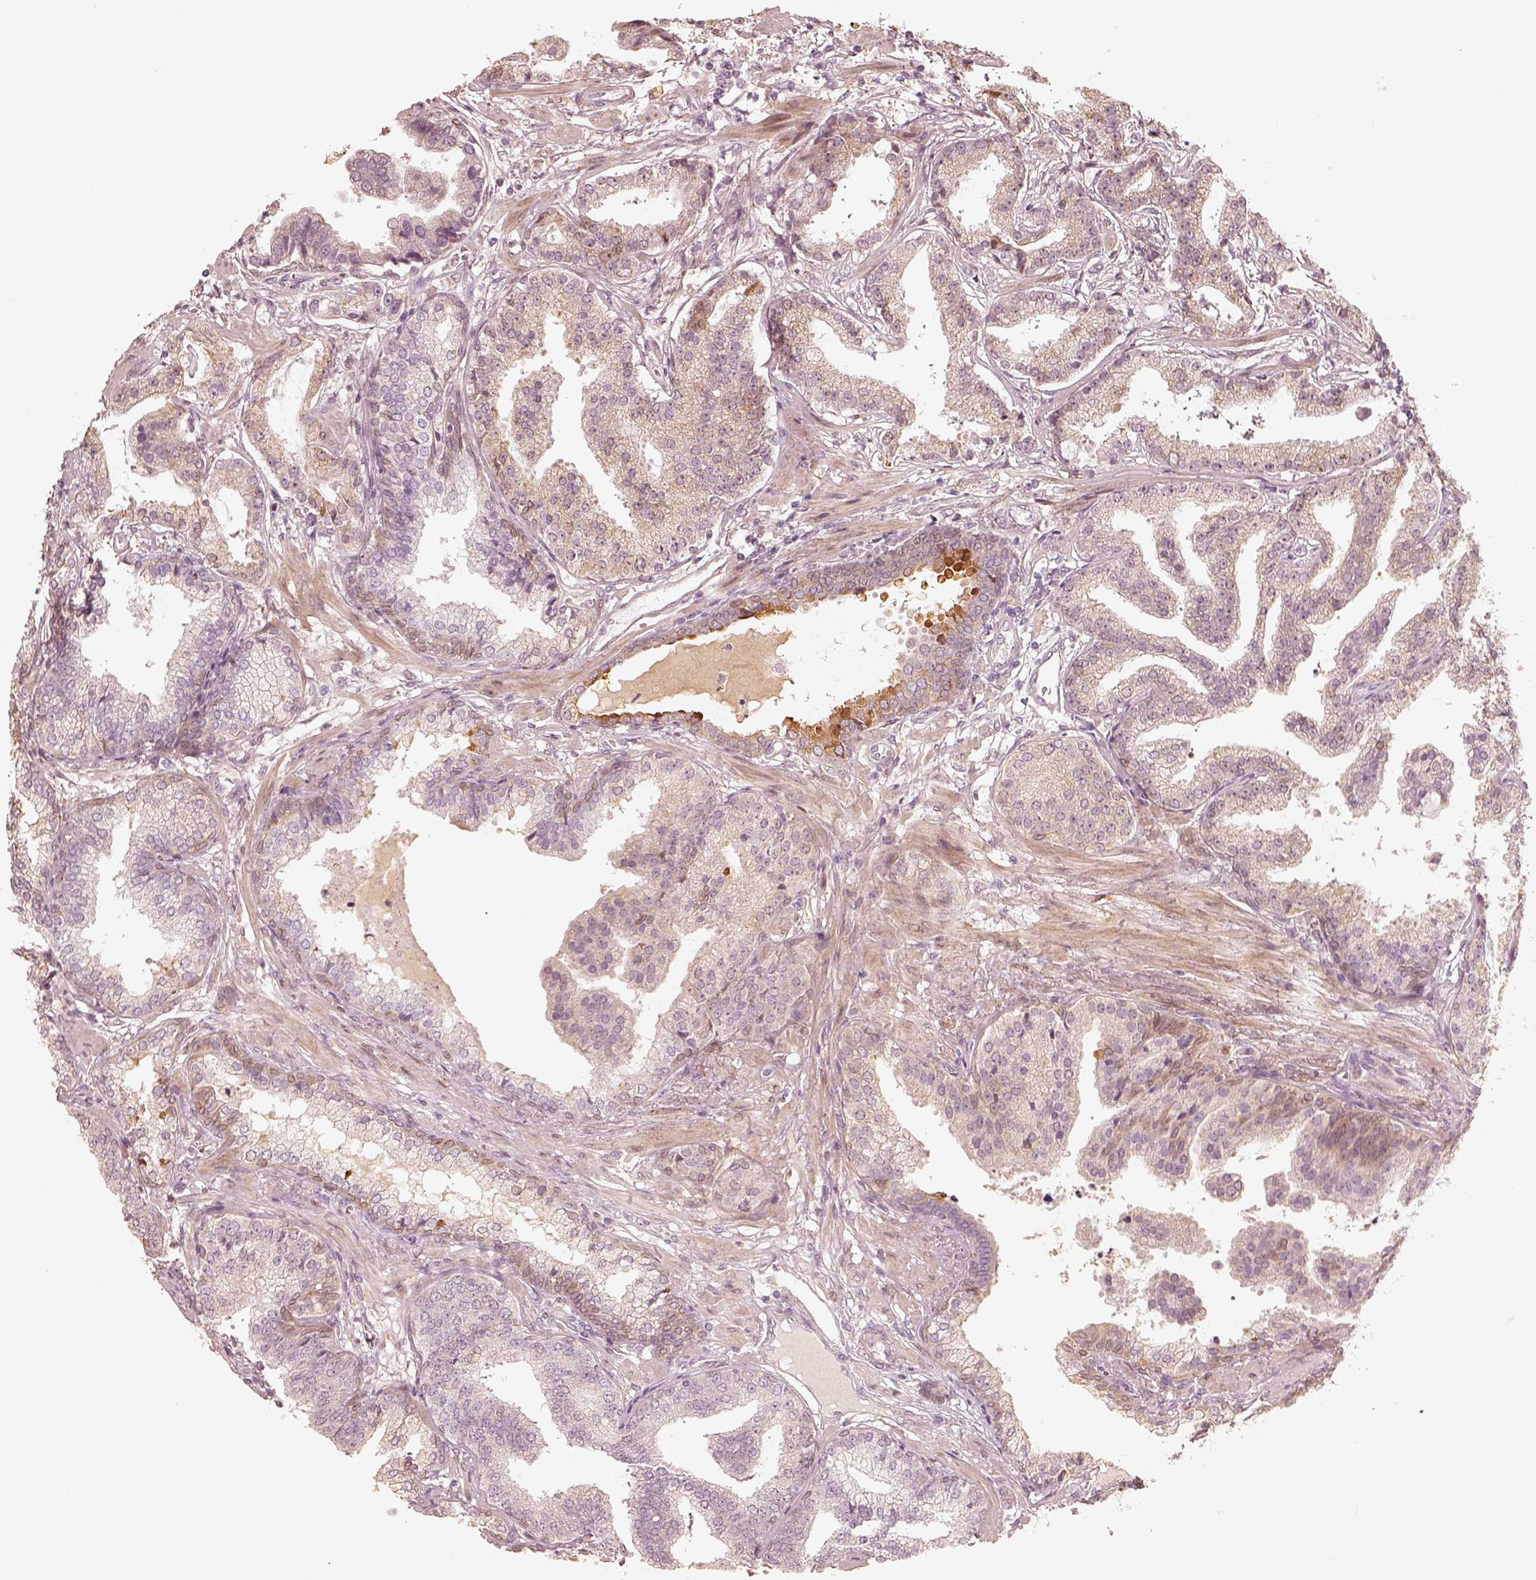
{"staining": {"intensity": "moderate", "quantity": ">75%", "location": "cytoplasmic/membranous"}, "tissue": "prostate cancer", "cell_type": "Tumor cells", "image_type": "cancer", "snomed": [{"axis": "morphology", "description": "Adenocarcinoma, NOS"}, {"axis": "topography", "description": "Prostate"}], "caption": "Prostate cancer stained for a protein demonstrates moderate cytoplasmic/membranous positivity in tumor cells. (brown staining indicates protein expression, while blue staining denotes nuclei).", "gene": "WLS", "patient": {"sex": "male", "age": 64}}